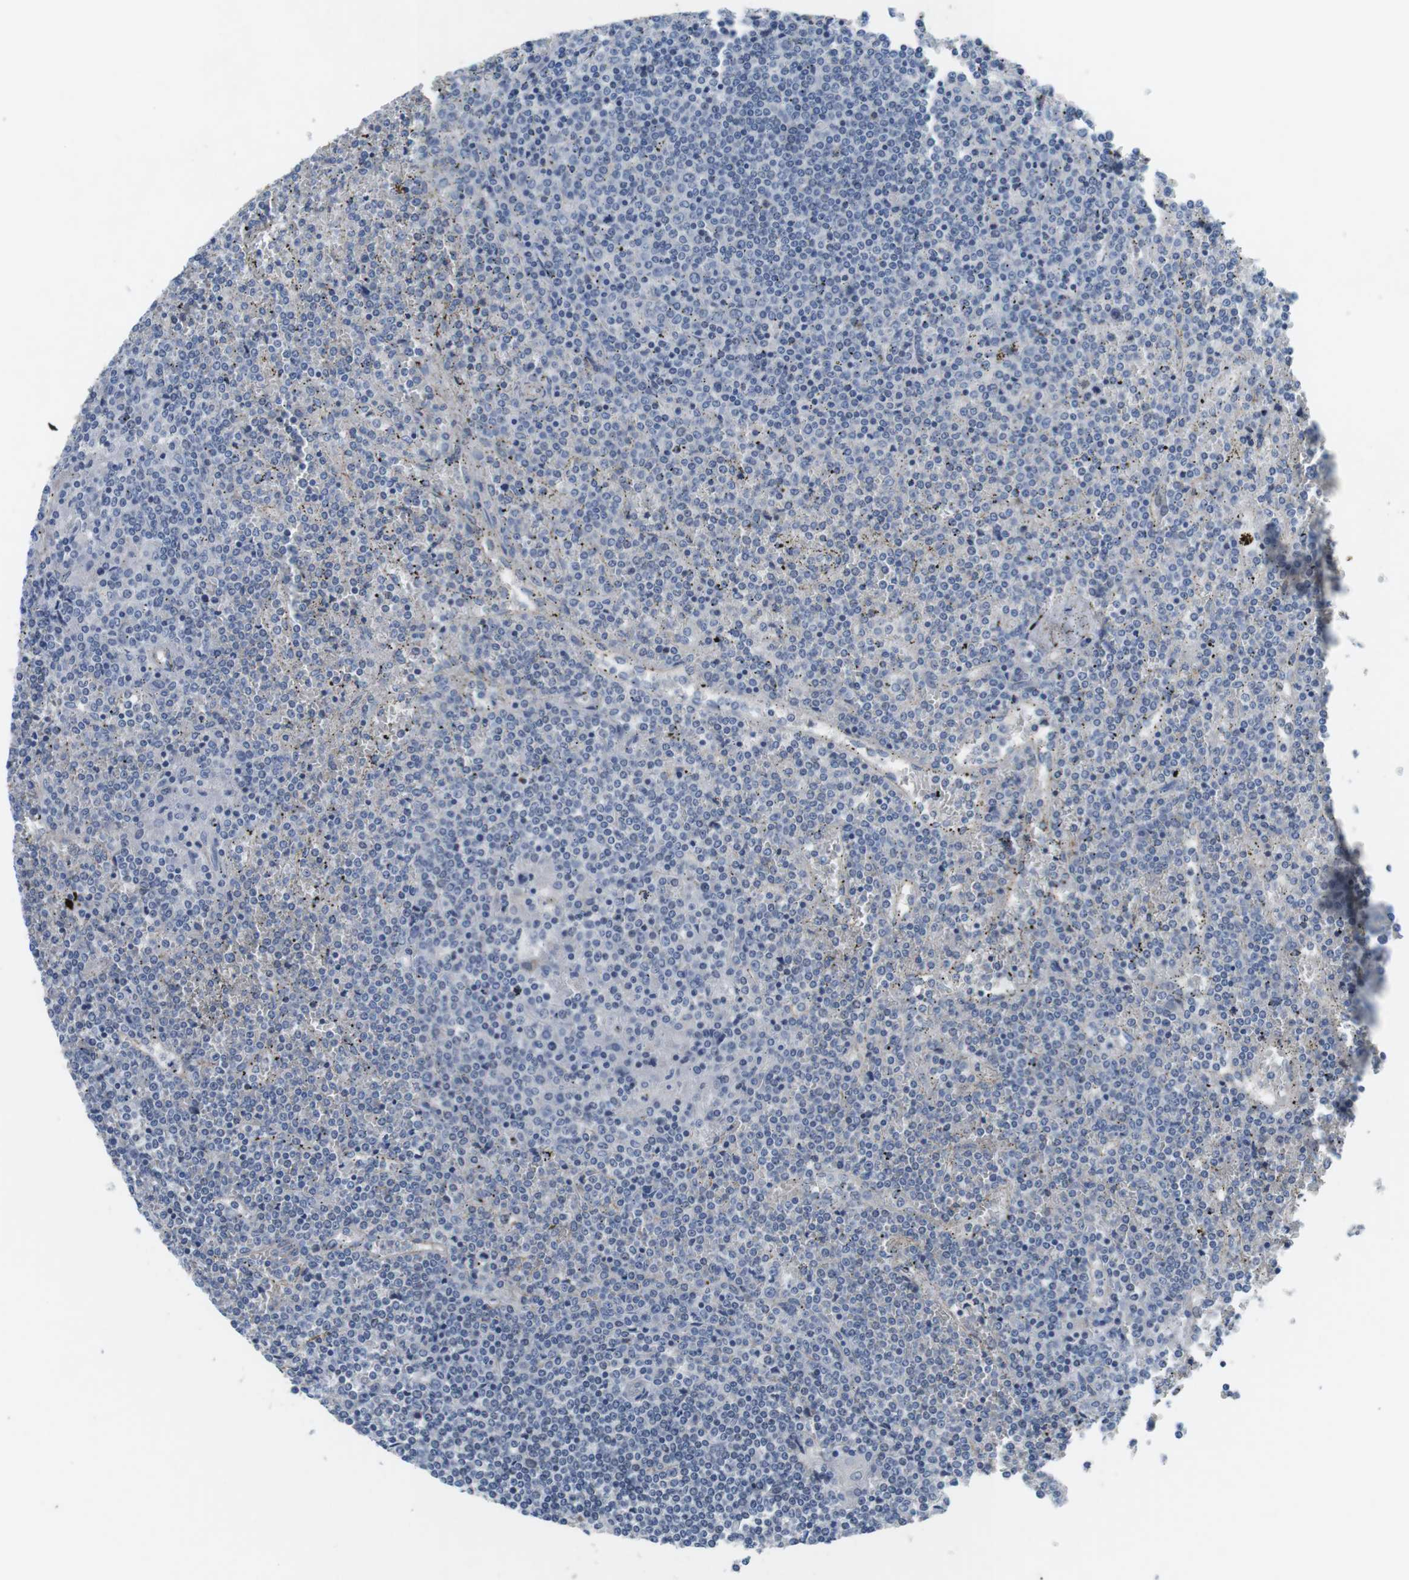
{"staining": {"intensity": "negative", "quantity": "none", "location": "none"}, "tissue": "lymphoma", "cell_type": "Tumor cells", "image_type": "cancer", "snomed": [{"axis": "morphology", "description": "Malignant lymphoma, non-Hodgkin's type, Low grade"}, {"axis": "topography", "description": "Spleen"}], "caption": "High power microscopy image of an immunohistochemistry (IHC) photomicrograph of lymphoma, revealing no significant positivity in tumor cells.", "gene": "NECTIN1", "patient": {"sex": "female", "age": 19}}